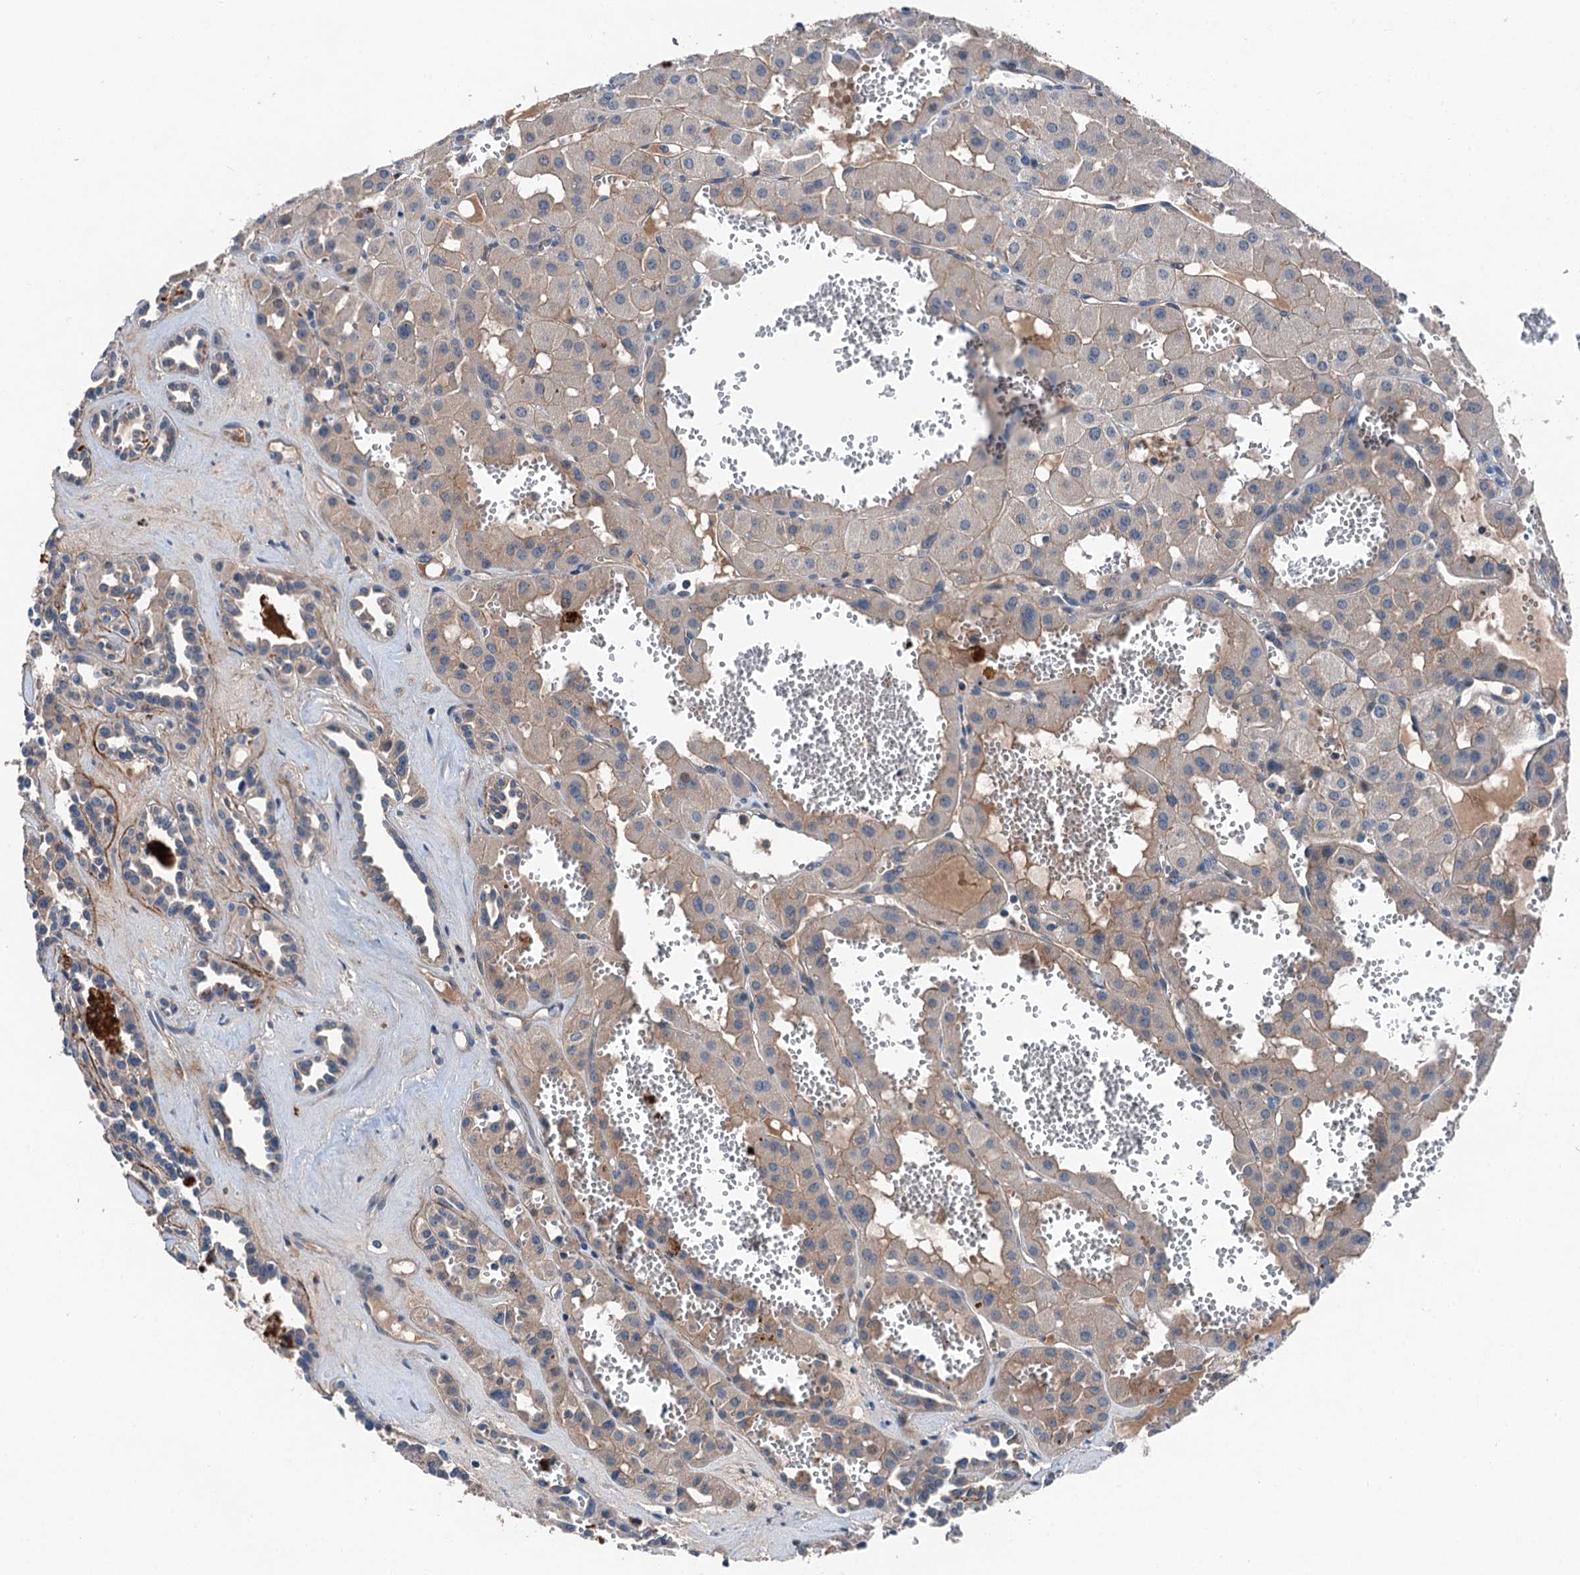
{"staining": {"intensity": "weak", "quantity": ">75%", "location": "cytoplasmic/membranous"}, "tissue": "renal cancer", "cell_type": "Tumor cells", "image_type": "cancer", "snomed": [{"axis": "morphology", "description": "Carcinoma, NOS"}, {"axis": "topography", "description": "Kidney"}], "caption": "A micrograph showing weak cytoplasmic/membranous positivity in about >75% of tumor cells in renal cancer, as visualized by brown immunohistochemical staining.", "gene": "SLC2A10", "patient": {"sex": "female", "age": 75}}